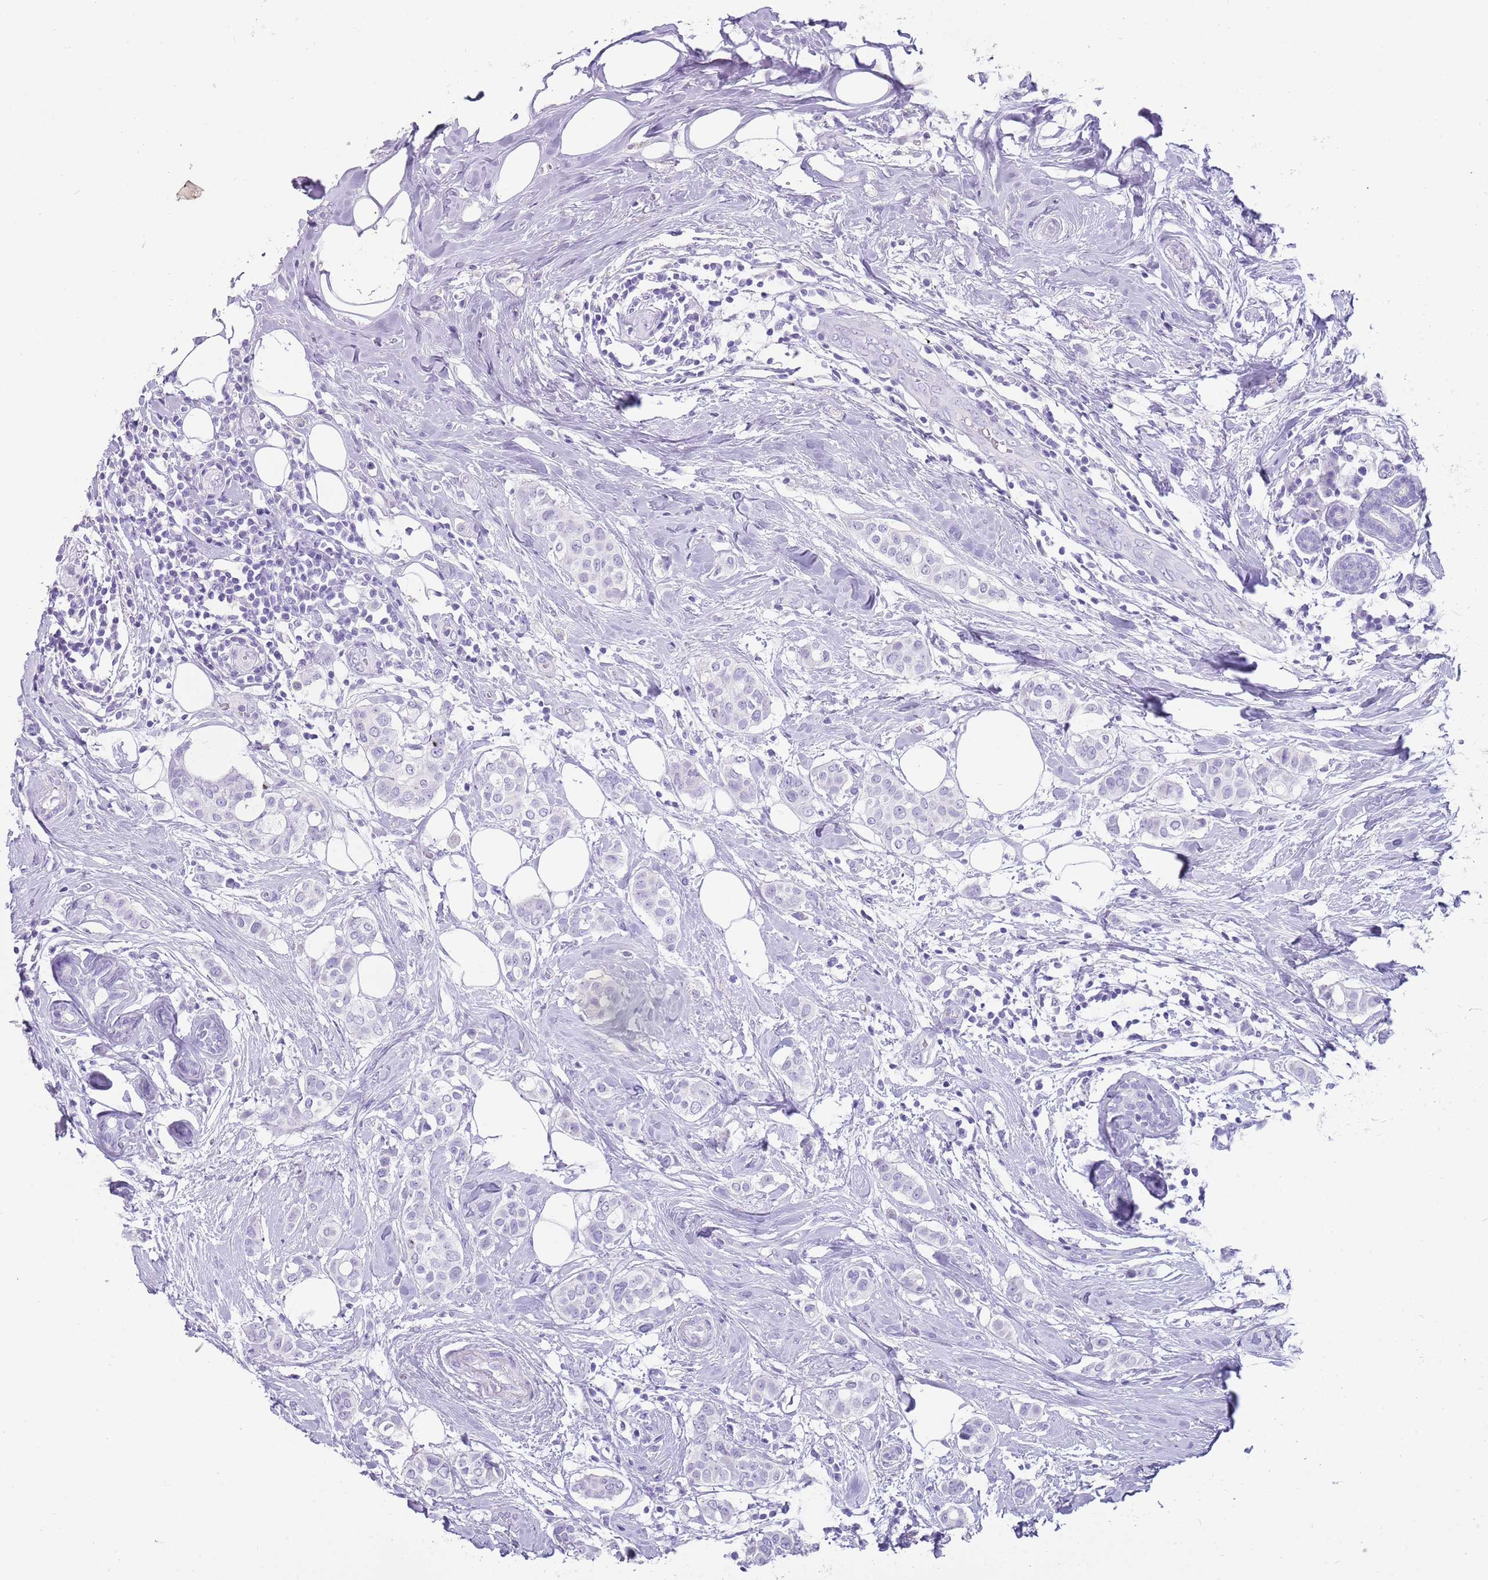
{"staining": {"intensity": "negative", "quantity": "none", "location": "none"}, "tissue": "breast cancer", "cell_type": "Tumor cells", "image_type": "cancer", "snomed": [{"axis": "morphology", "description": "Lobular carcinoma"}, {"axis": "topography", "description": "Breast"}], "caption": "This is a histopathology image of immunohistochemistry (IHC) staining of breast cancer, which shows no positivity in tumor cells. (DAB immunohistochemistry visualized using brightfield microscopy, high magnification).", "gene": "NBPF3", "patient": {"sex": "female", "age": 51}}